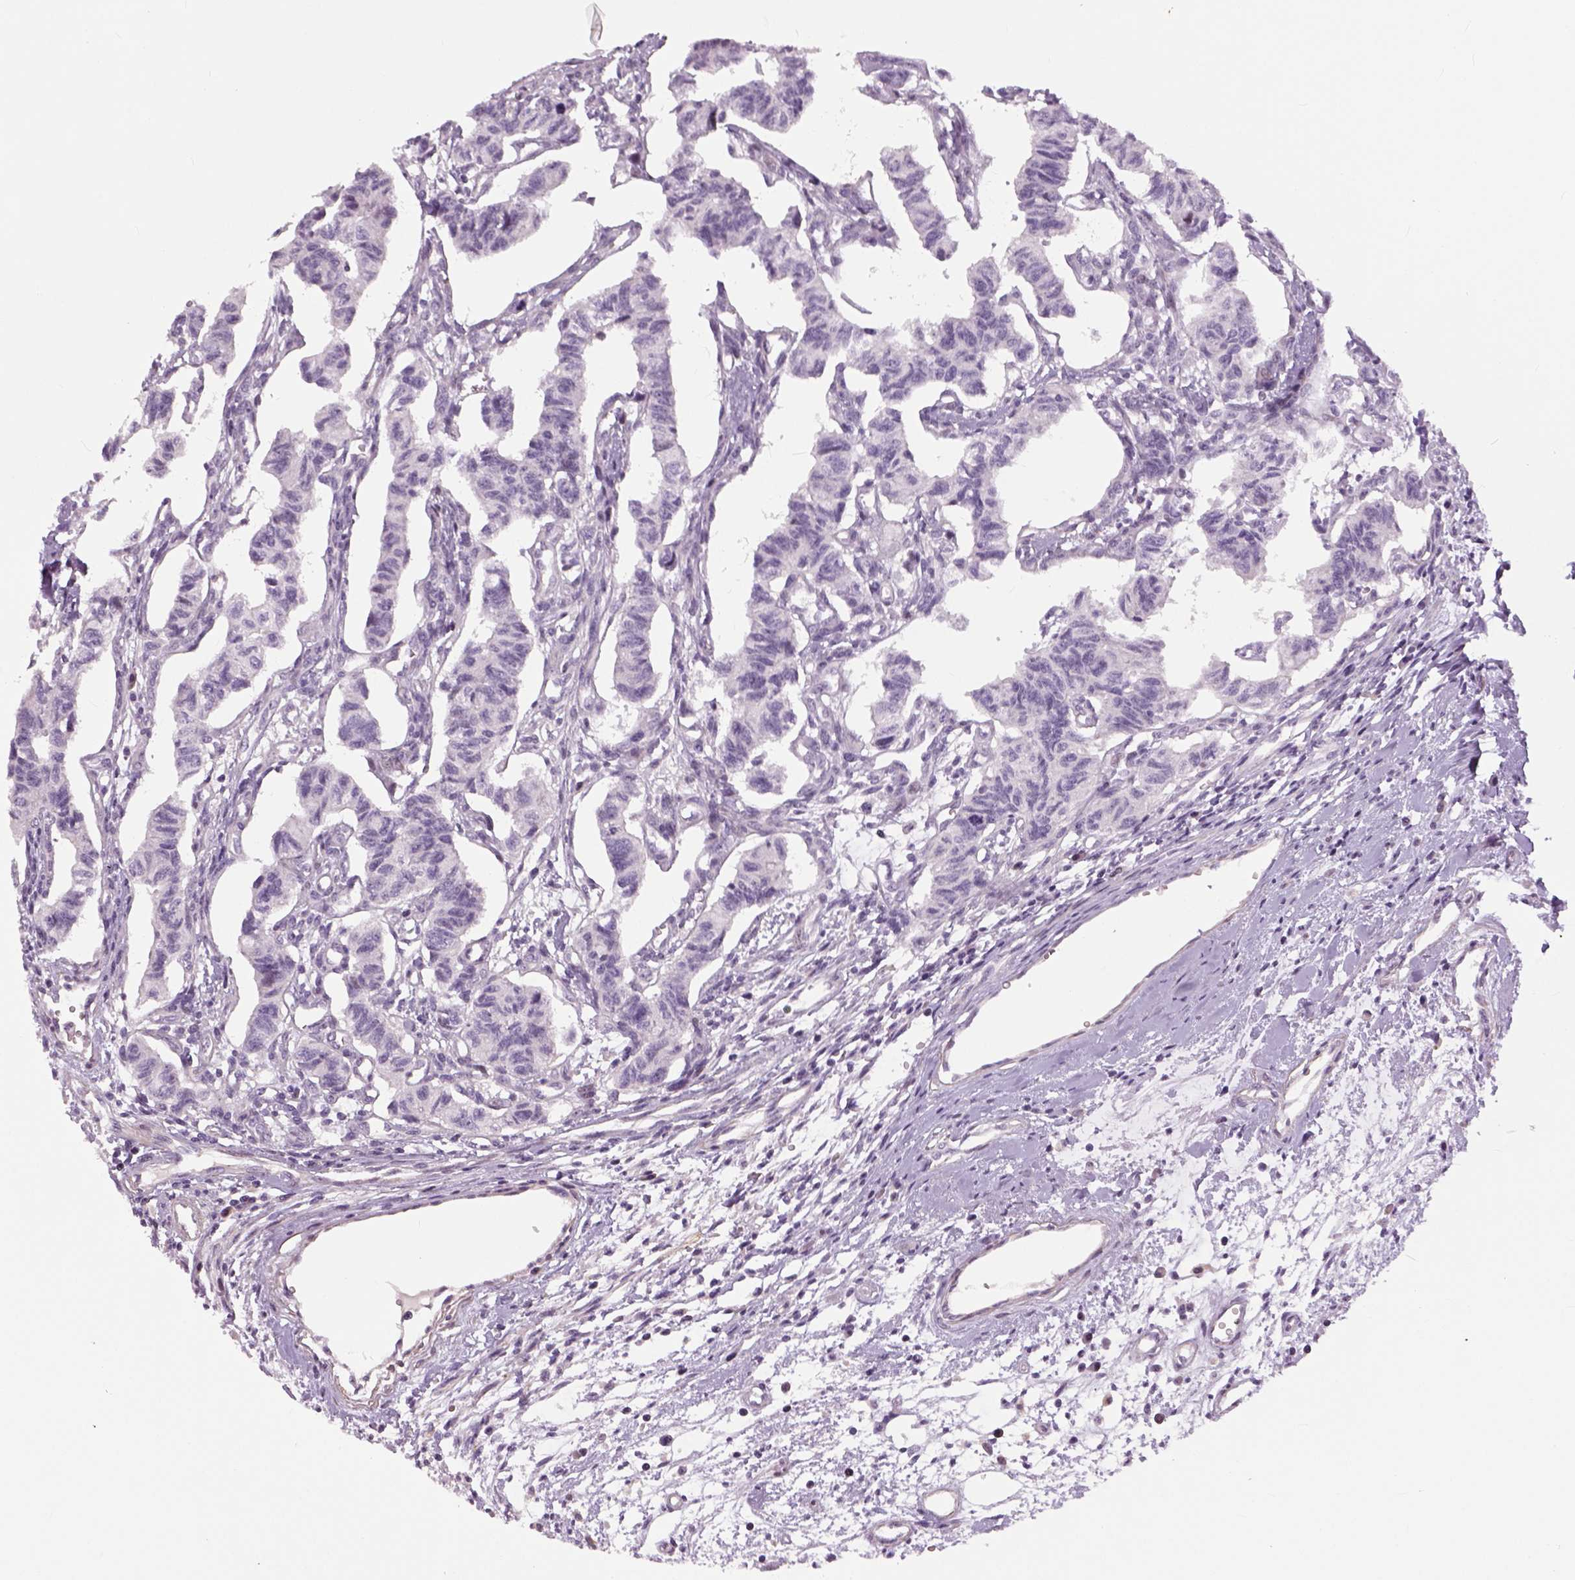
{"staining": {"intensity": "negative", "quantity": "none", "location": "none"}, "tissue": "carcinoid", "cell_type": "Tumor cells", "image_type": "cancer", "snomed": [{"axis": "morphology", "description": "Carcinoid, malignant, NOS"}, {"axis": "topography", "description": "Kidney"}], "caption": "Protein analysis of carcinoid (malignant) reveals no significant expression in tumor cells. (DAB (3,3'-diaminobenzidine) IHC visualized using brightfield microscopy, high magnification).", "gene": "NECAB1", "patient": {"sex": "female", "age": 41}}